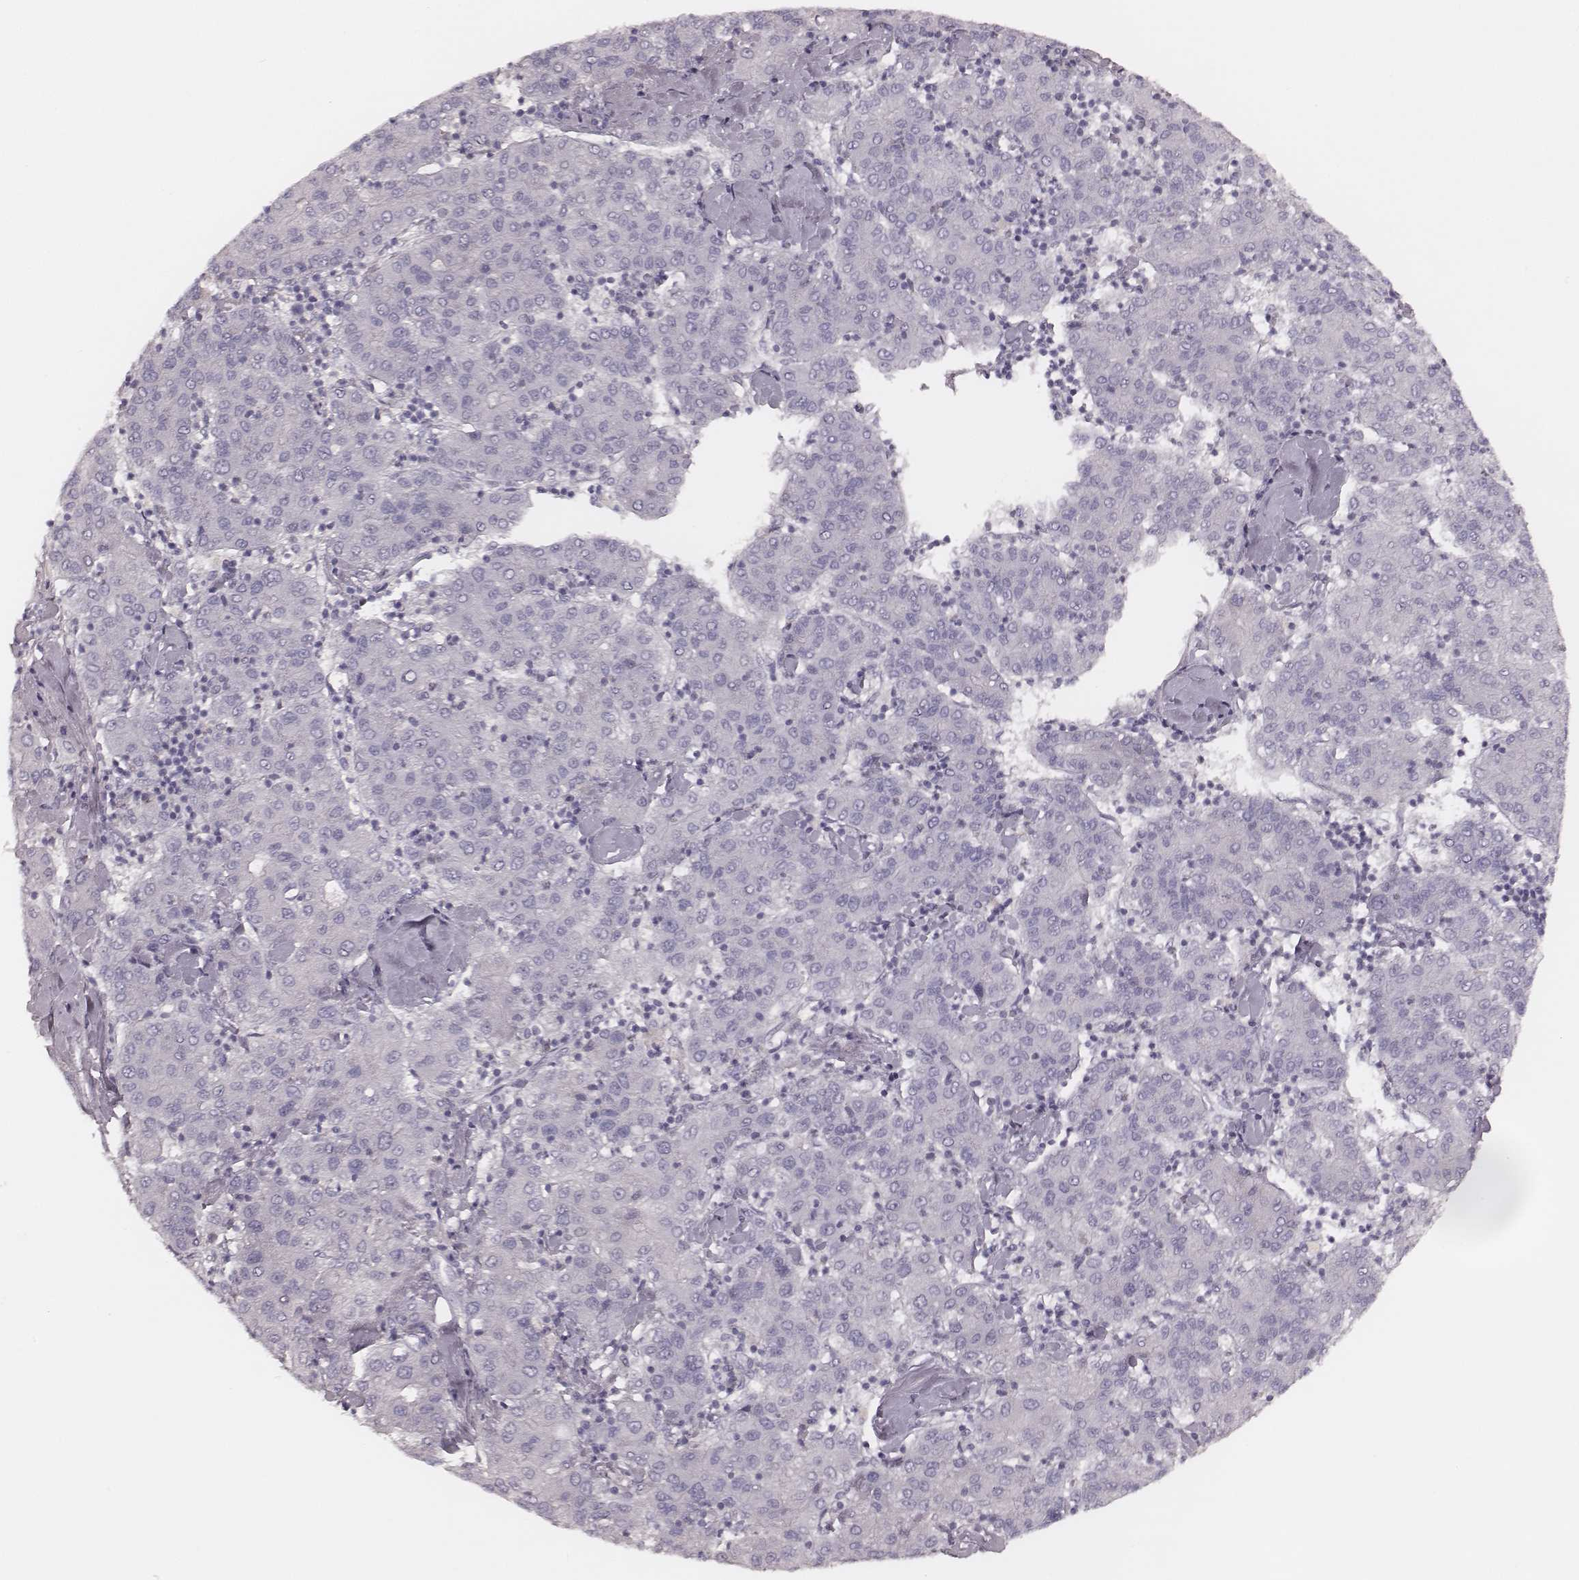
{"staining": {"intensity": "negative", "quantity": "none", "location": "none"}, "tissue": "liver cancer", "cell_type": "Tumor cells", "image_type": "cancer", "snomed": [{"axis": "morphology", "description": "Carcinoma, Hepatocellular, NOS"}, {"axis": "topography", "description": "Liver"}], "caption": "Immunohistochemical staining of hepatocellular carcinoma (liver) displays no significant positivity in tumor cells. The staining was performed using DAB (3,3'-diaminobenzidine) to visualize the protein expression in brown, while the nuclei were stained in blue with hematoxylin (Magnification: 20x).", "gene": "MSX1", "patient": {"sex": "male", "age": 65}}